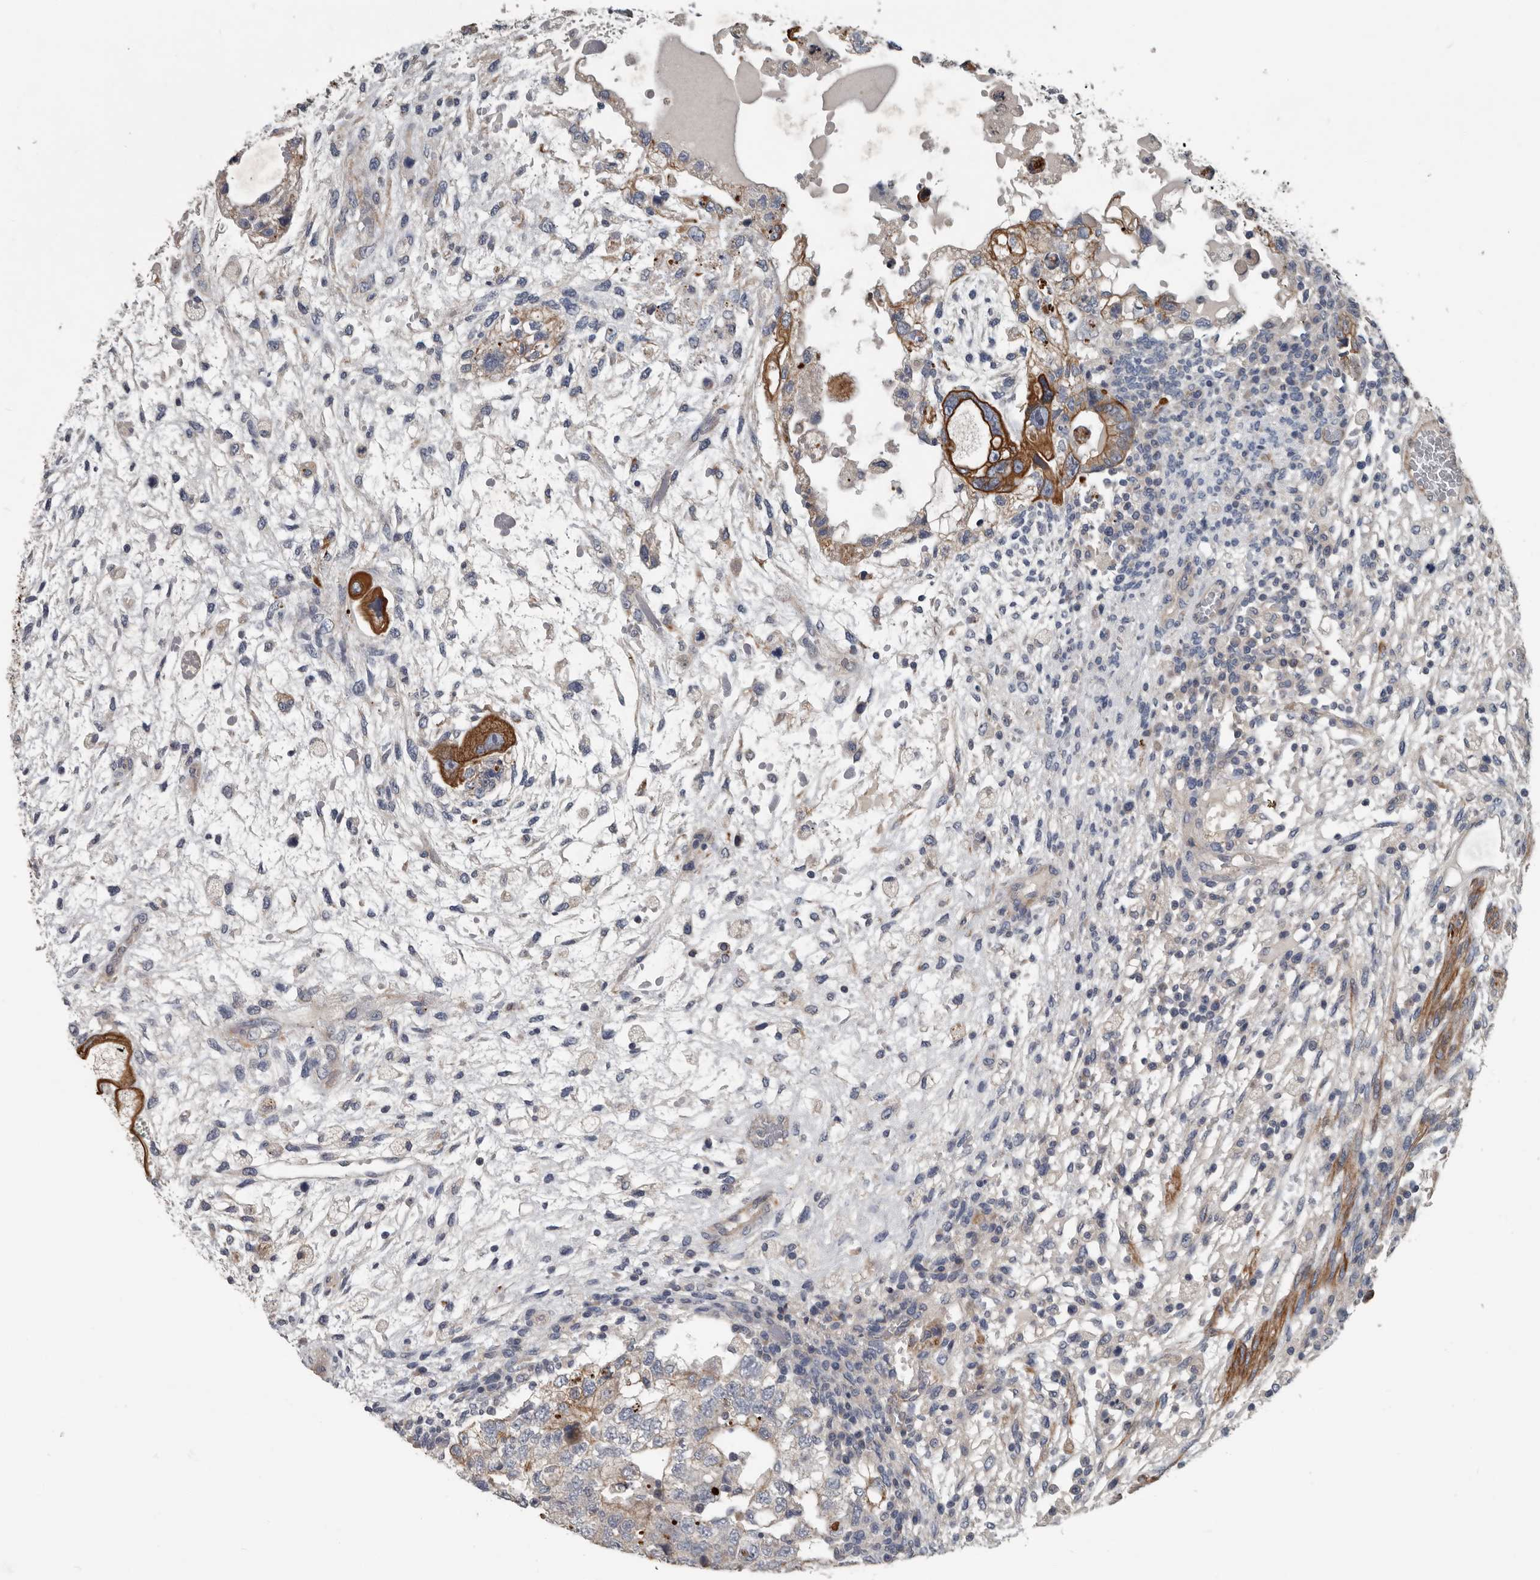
{"staining": {"intensity": "strong", "quantity": "25%-75%", "location": "cytoplasmic/membranous"}, "tissue": "testis cancer", "cell_type": "Tumor cells", "image_type": "cancer", "snomed": [{"axis": "morphology", "description": "Carcinoma, Embryonal, NOS"}, {"axis": "topography", "description": "Testis"}], "caption": "An immunohistochemistry (IHC) micrograph of tumor tissue is shown. Protein staining in brown labels strong cytoplasmic/membranous positivity in testis embryonal carcinoma within tumor cells. The staining was performed using DAB, with brown indicating positive protein expression. Nuclei are stained blue with hematoxylin.", "gene": "DPY19L4", "patient": {"sex": "male", "age": 36}}